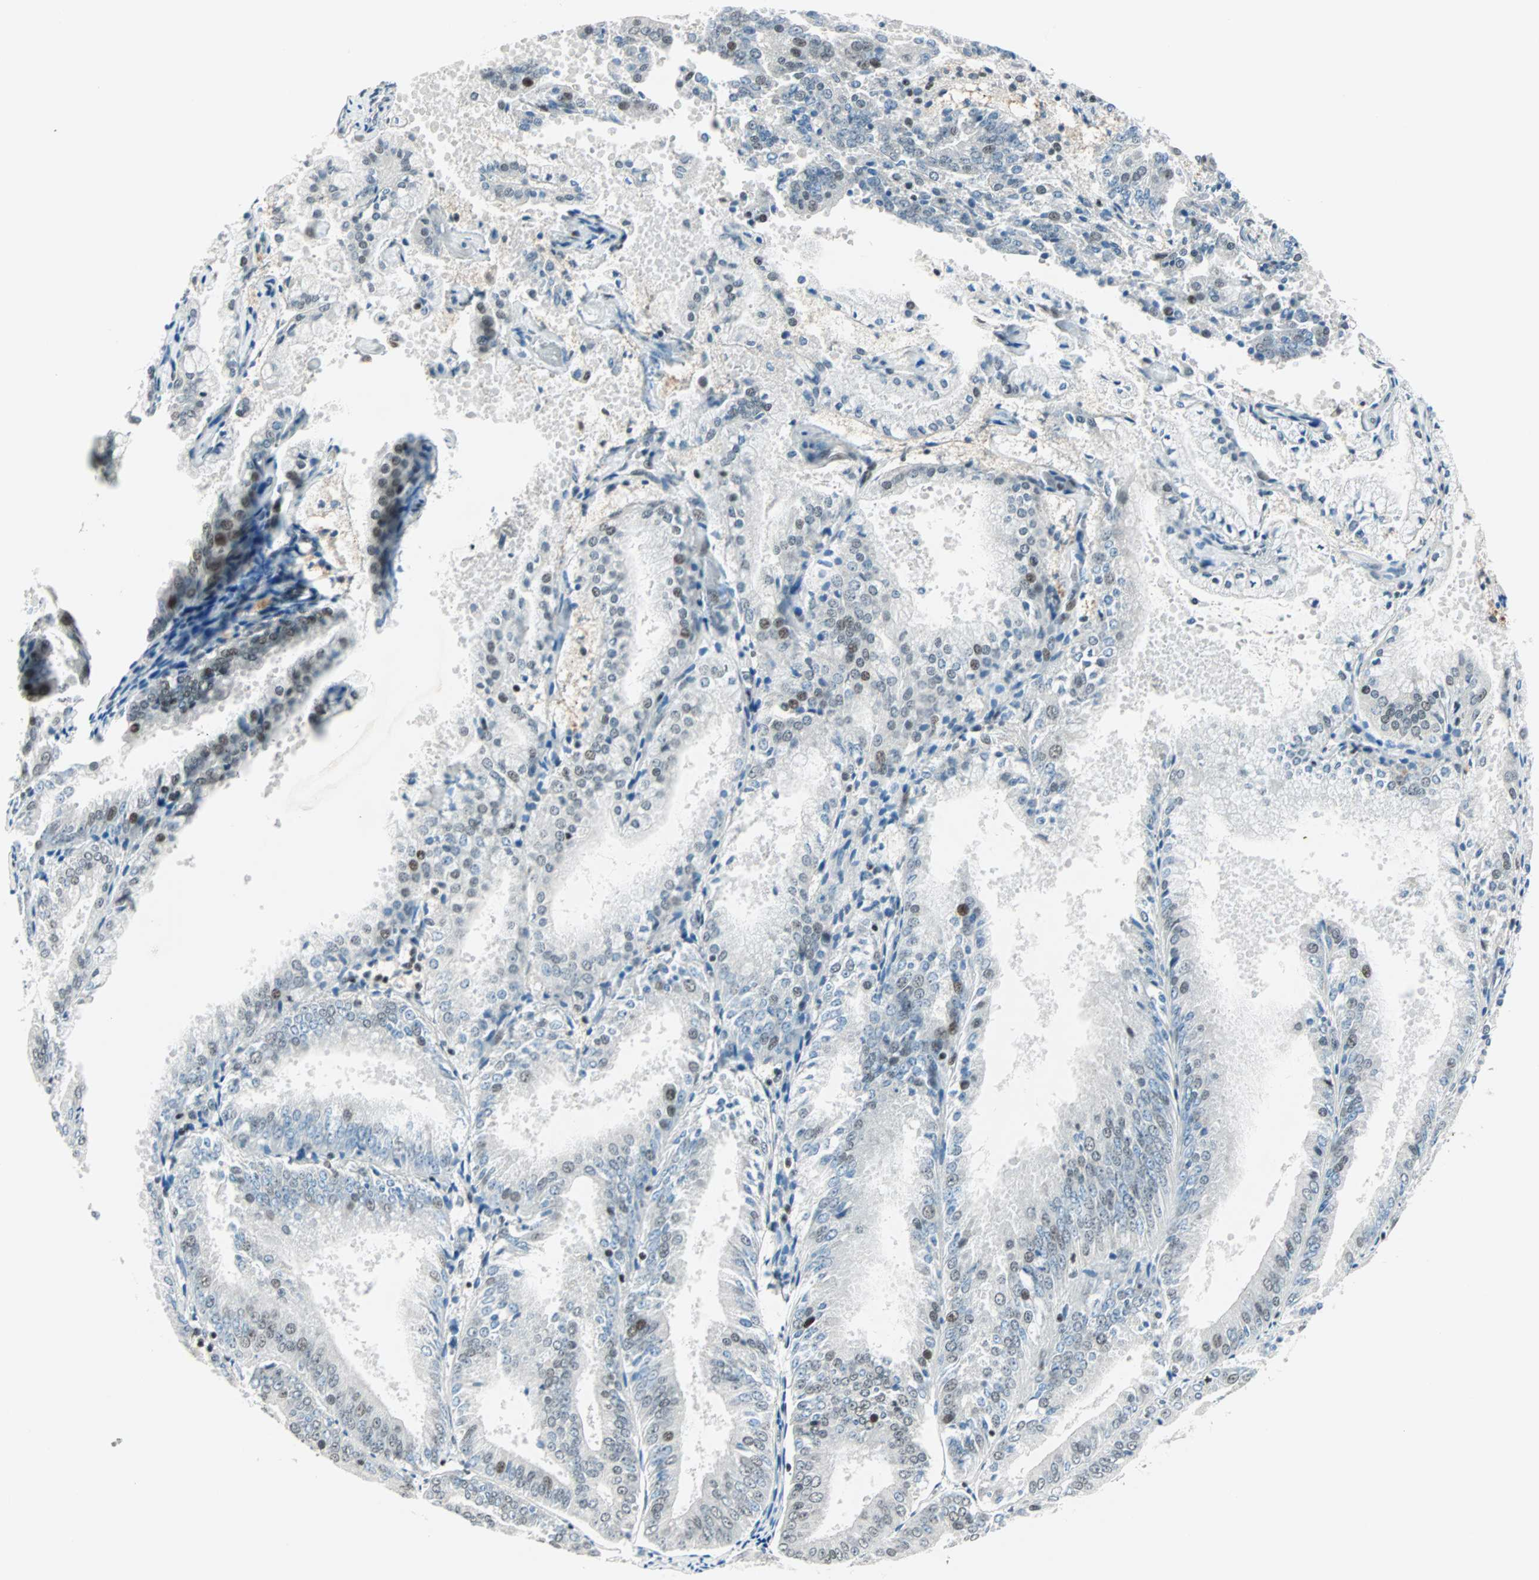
{"staining": {"intensity": "weak", "quantity": "25%-75%", "location": "nuclear"}, "tissue": "endometrial cancer", "cell_type": "Tumor cells", "image_type": "cancer", "snomed": [{"axis": "morphology", "description": "Adenocarcinoma, NOS"}, {"axis": "topography", "description": "Endometrium"}], "caption": "A brown stain labels weak nuclear staining of a protein in adenocarcinoma (endometrial) tumor cells.", "gene": "SIN3A", "patient": {"sex": "female", "age": 63}}